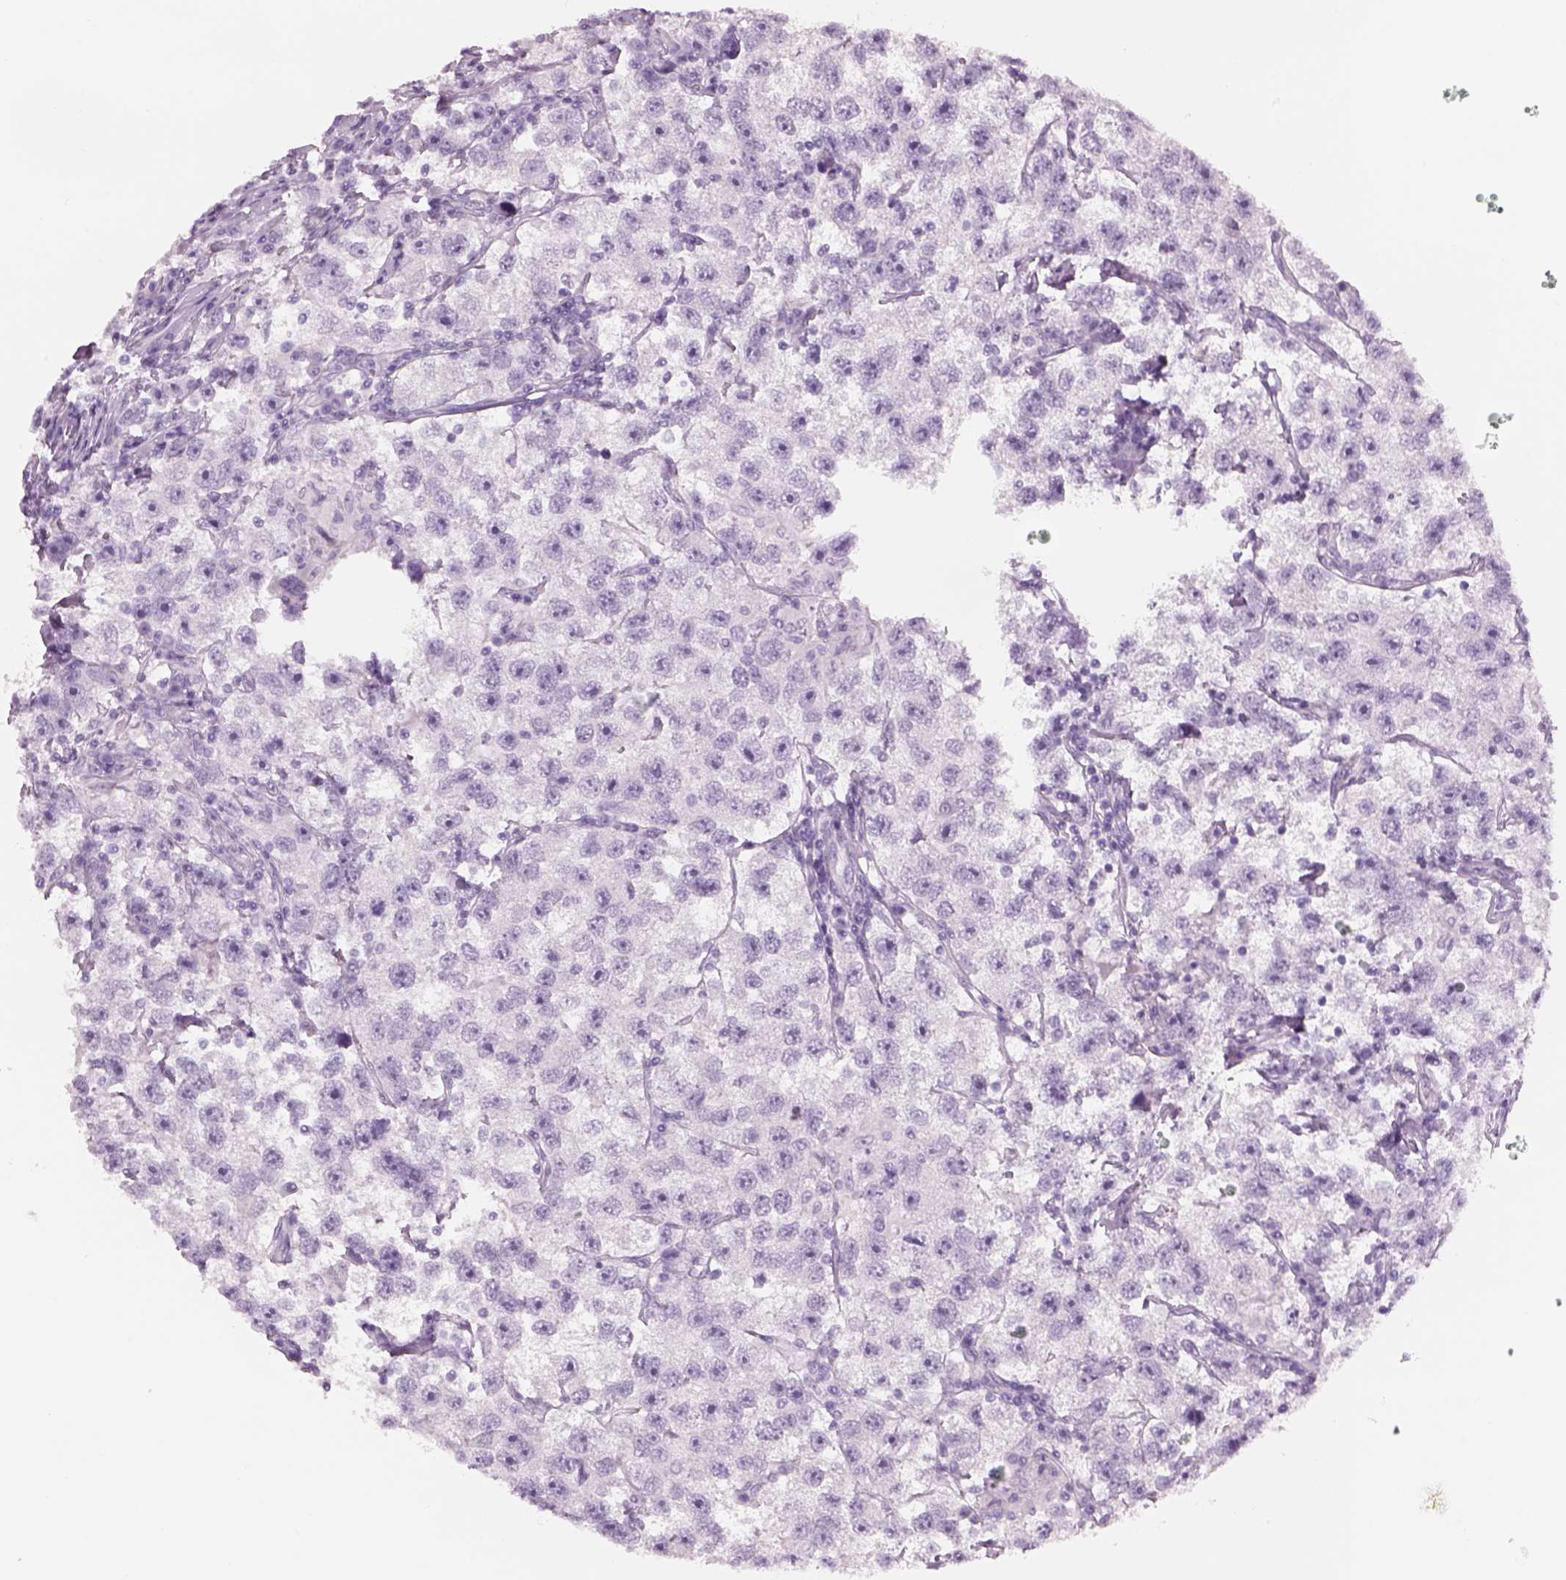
{"staining": {"intensity": "negative", "quantity": "none", "location": "none"}, "tissue": "testis cancer", "cell_type": "Tumor cells", "image_type": "cancer", "snomed": [{"axis": "morphology", "description": "Seminoma, NOS"}, {"axis": "topography", "description": "Testis"}], "caption": "DAB (3,3'-diaminobenzidine) immunohistochemical staining of human testis cancer exhibits no significant staining in tumor cells.", "gene": "RHO", "patient": {"sex": "male", "age": 26}}